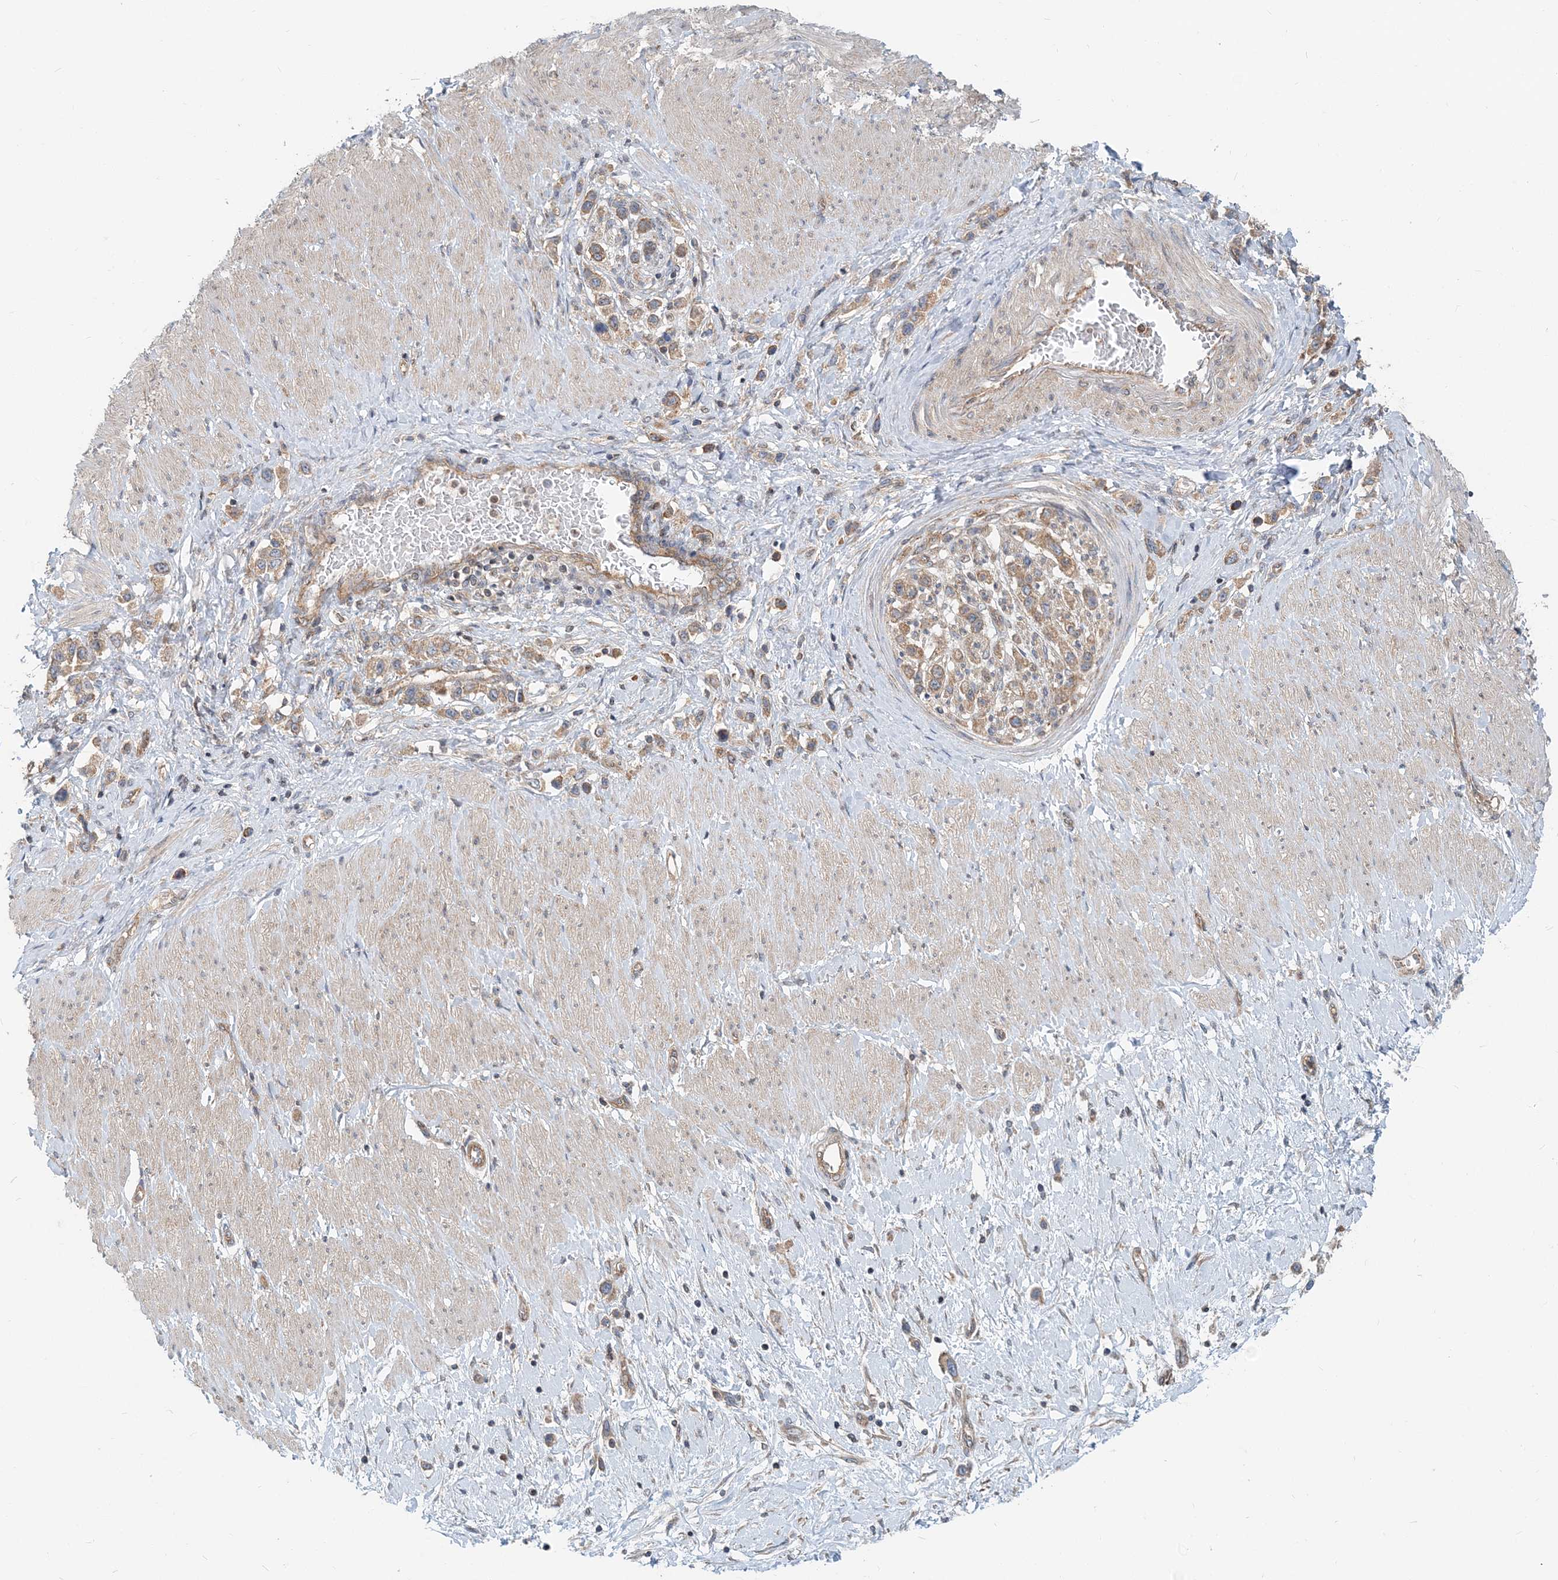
{"staining": {"intensity": "moderate", "quantity": ">75%", "location": "cytoplasmic/membranous"}, "tissue": "stomach cancer", "cell_type": "Tumor cells", "image_type": "cancer", "snomed": [{"axis": "morphology", "description": "Normal tissue, NOS"}, {"axis": "morphology", "description": "Adenocarcinoma, NOS"}, {"axis": "topography", "description": "Stomach, upper"}, {"axis": "topography", "description": "Stomach"}], "caption": "A micrograph of stomach adenocarcinoma stained for a protein displays moderate cytoplasmic/membranous brown staining in tumor cells.", "gene": "MOB4", "patient": {"sex": "female", "age": 65}}